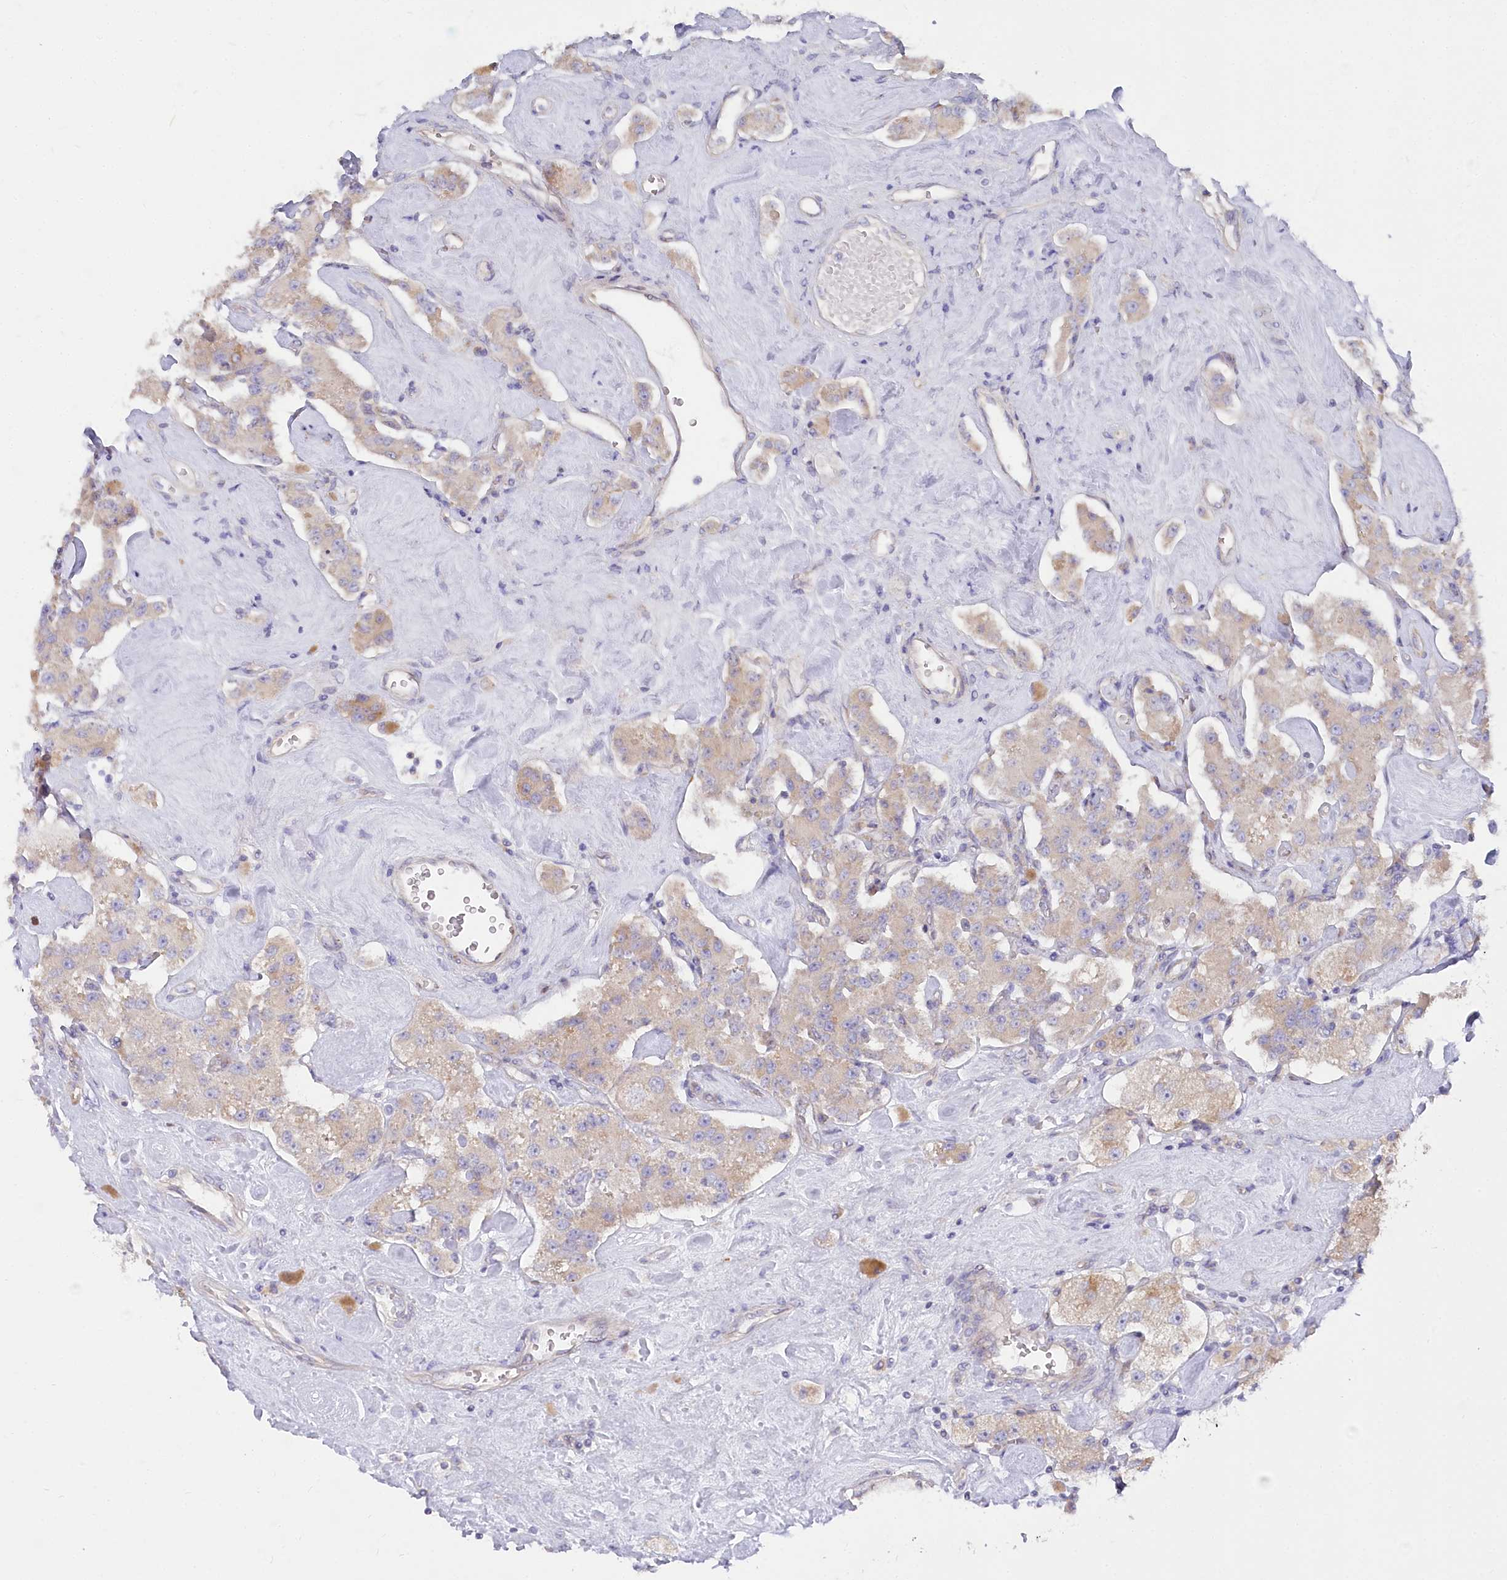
{"staining": {"intensity": "weak", "quantity": ">75%", "location": "cytoplasmic/membranous"}, "tissue": "carcinoid", "cell_type": "Tumor cells", "image_type": "cancer", "snomed": [{"axis": "morphology", "description": "Carcinoid, malignant, NOS"}, {"axis": "topography", "description": "Pancreas"}], "caption": "The photomicrograph demonstrates staining of carcinoid, revealing weak cytoplasmic/membranous protein expression (brown color) within tumor cells. (Brightfield microscopy of DAB IHC at high magnification).", "gene": "POGLUT1", "patient": {"sex": "male", "age": 41}}